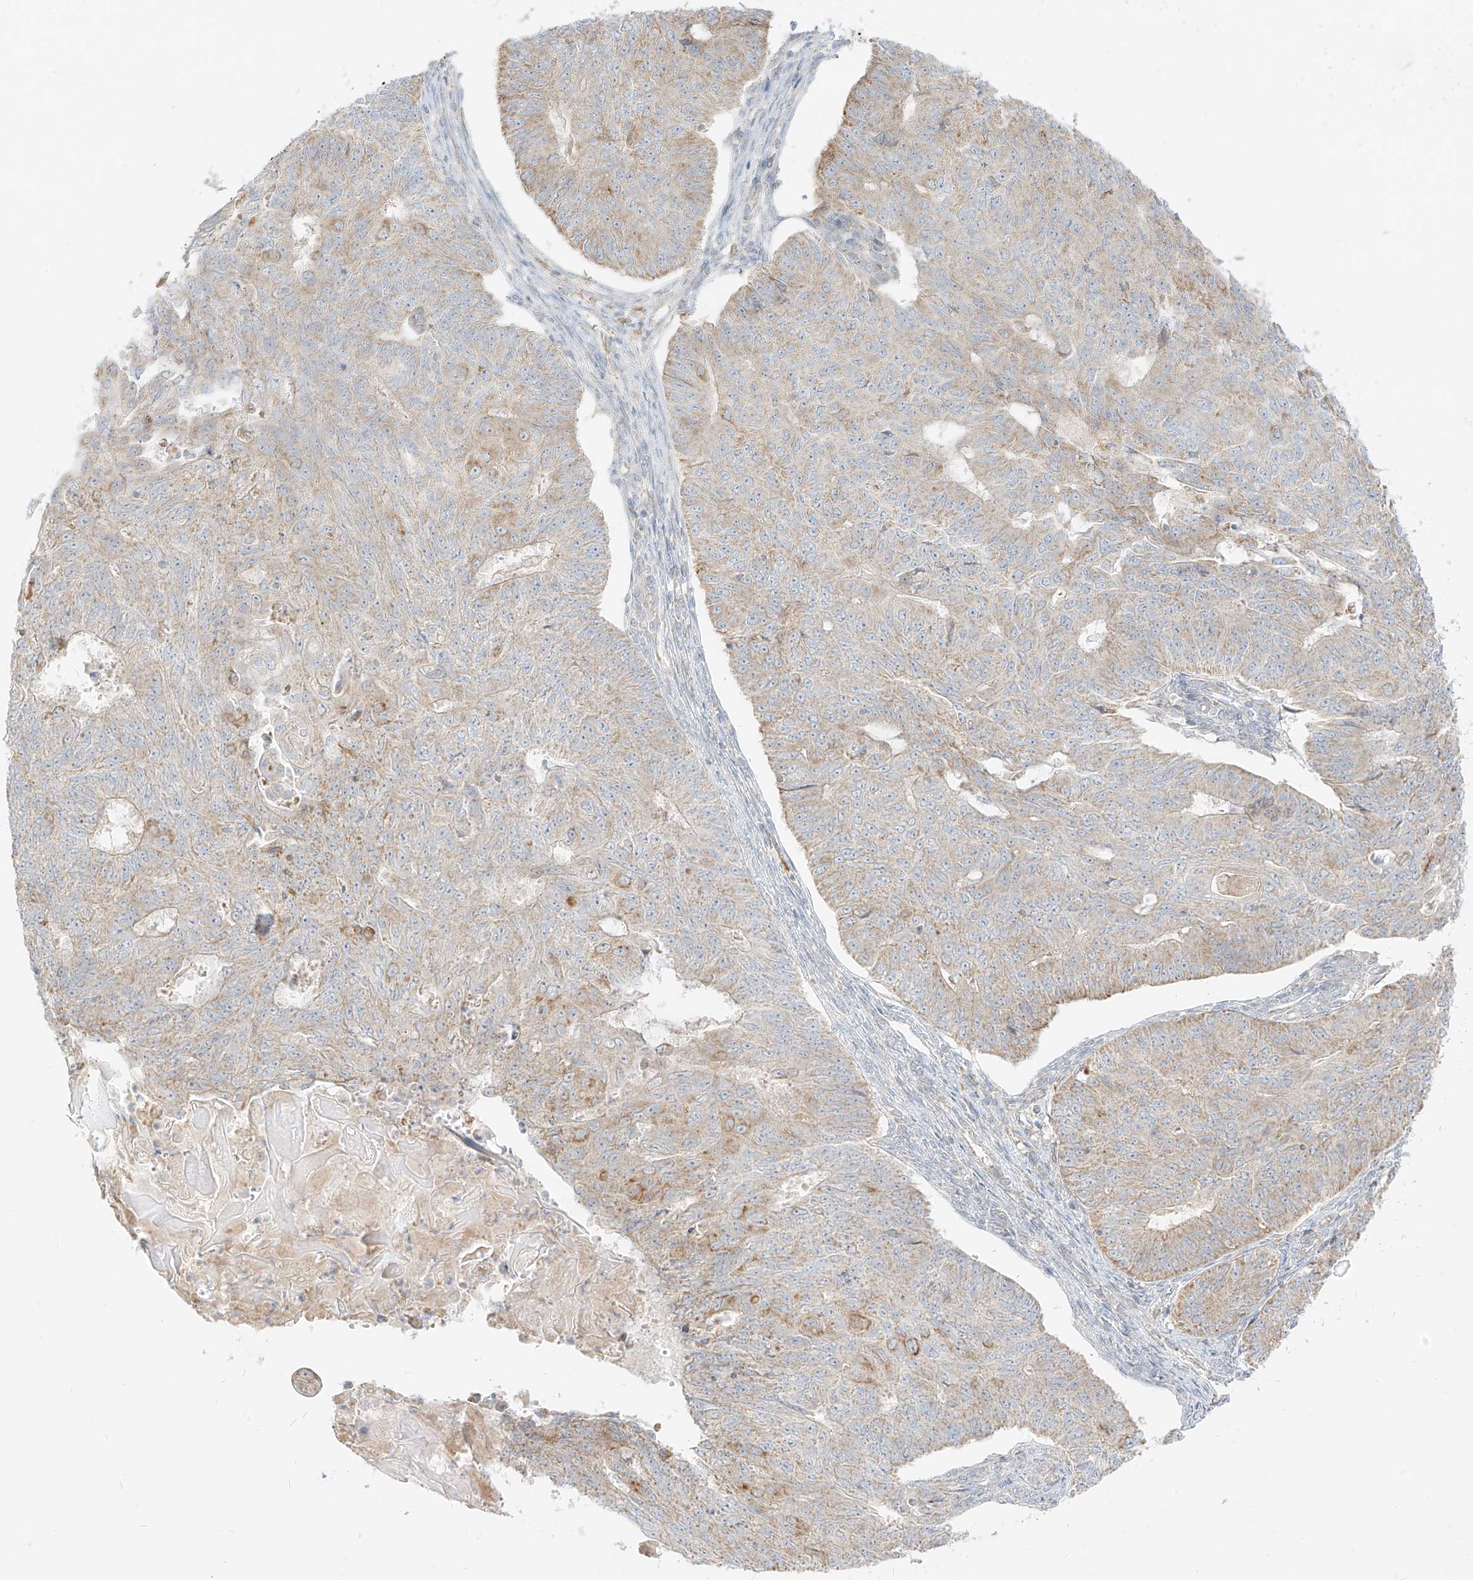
{"staining": {"intensity": "weak", "quantity": "25%-75%", "location": "cytoplasmic/membranous"}, "tissue": "endometrial cancer", "cell_type": "Tumor cells", "image_type": "cancer", "snomed": [{"axis": "morphology", "description": "Adenocarcinoma, NOS"}, {"axis": "topography", "description": "Endometrium"}], "caption": "Weak cytoplasmic/membranous expression for a protein is appreciated in about 25%-75% of tumor cells of endometrial adenocarcinoma using immunohistochemistry.", "gene": "ZIM3", "patient": {"sex": "female", "age": 32}}